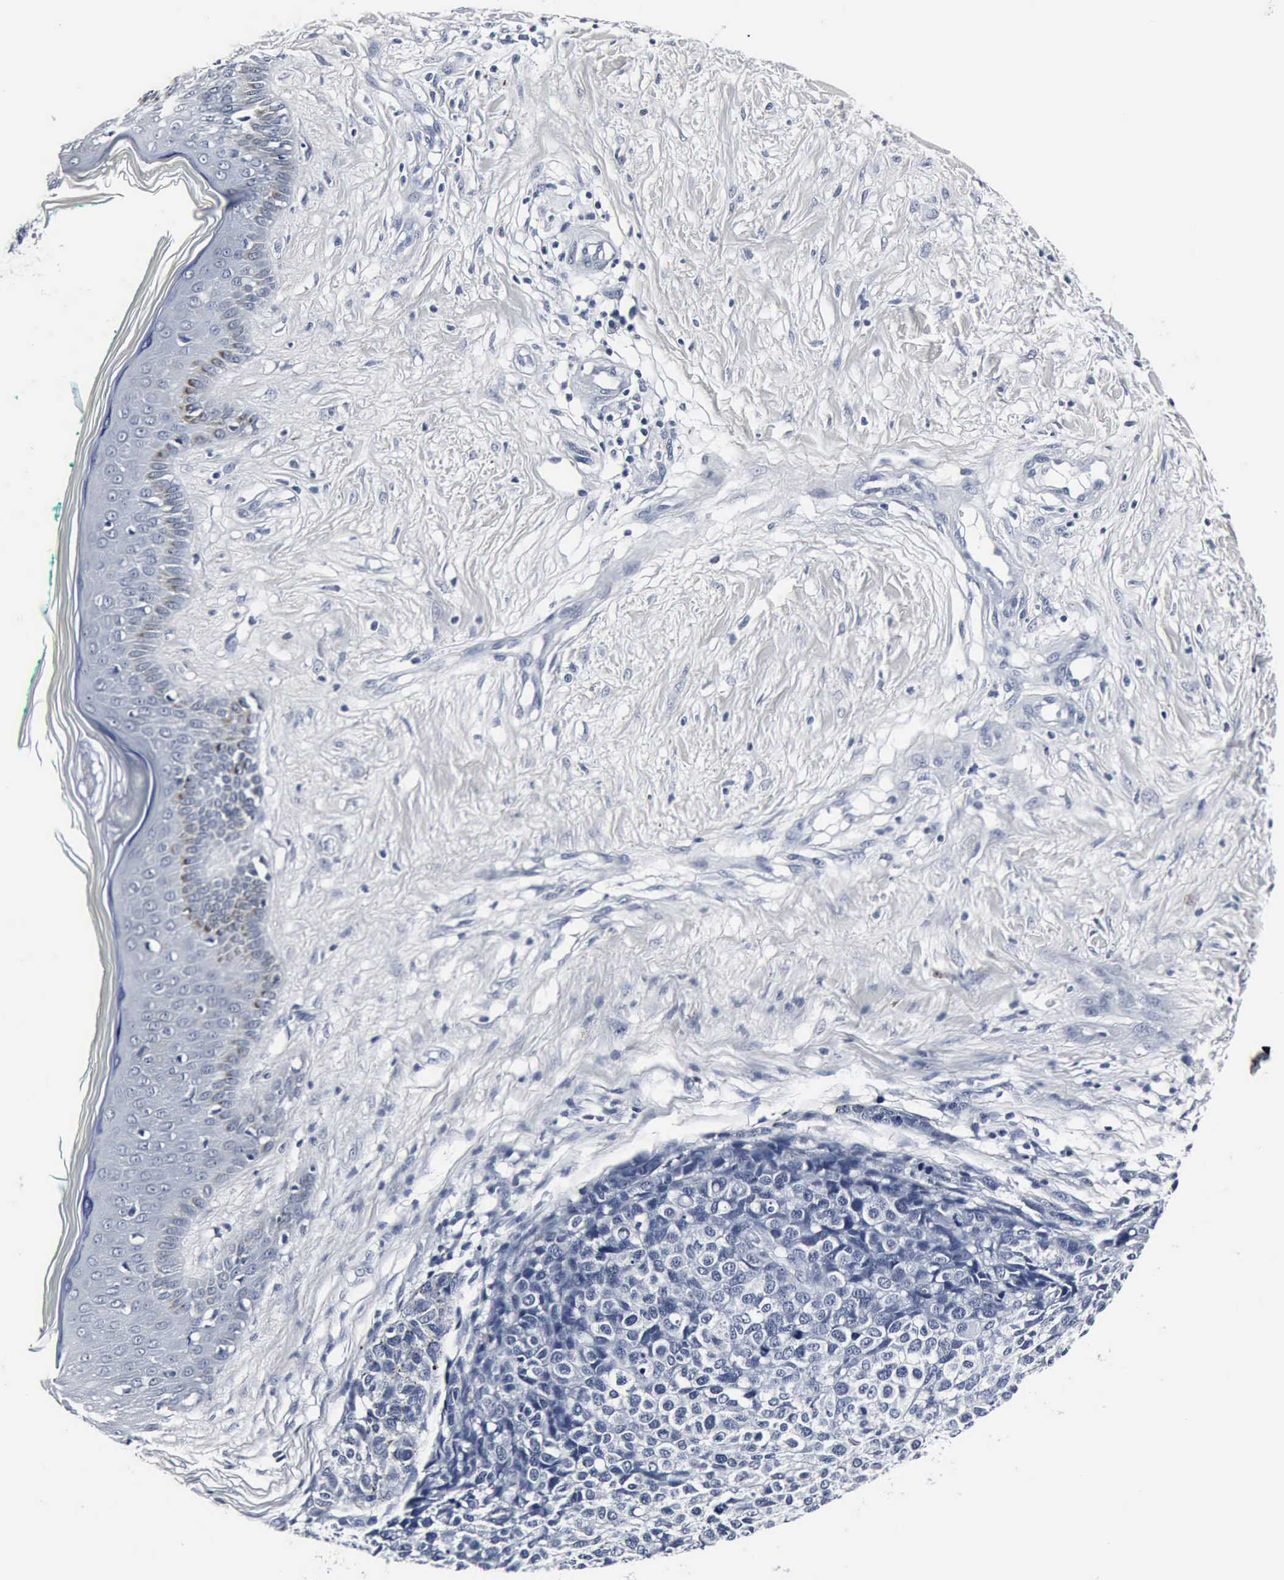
{"staining": {"intensity": "negative", "quantity": "none", "location": "none"}, "tissue": "melanoma", "cell_type": "Tumor cells", "image_type": "cancer", "snomed": [{"axis": "morphology", "description": "Malignant melanoma, NOS"}, {"axis": "topography", "description": "Skin"}], "caption": "The immunohistochemistry (IHC) histopathology image has no significant staining in tumor cells of melanoma tissue. The staining is performed using DAB brown chromogen with nuclei counter-stained in using hematoxylin.", "gene": "SNAP25", "patient": {"sex": "female", "age": 85}}